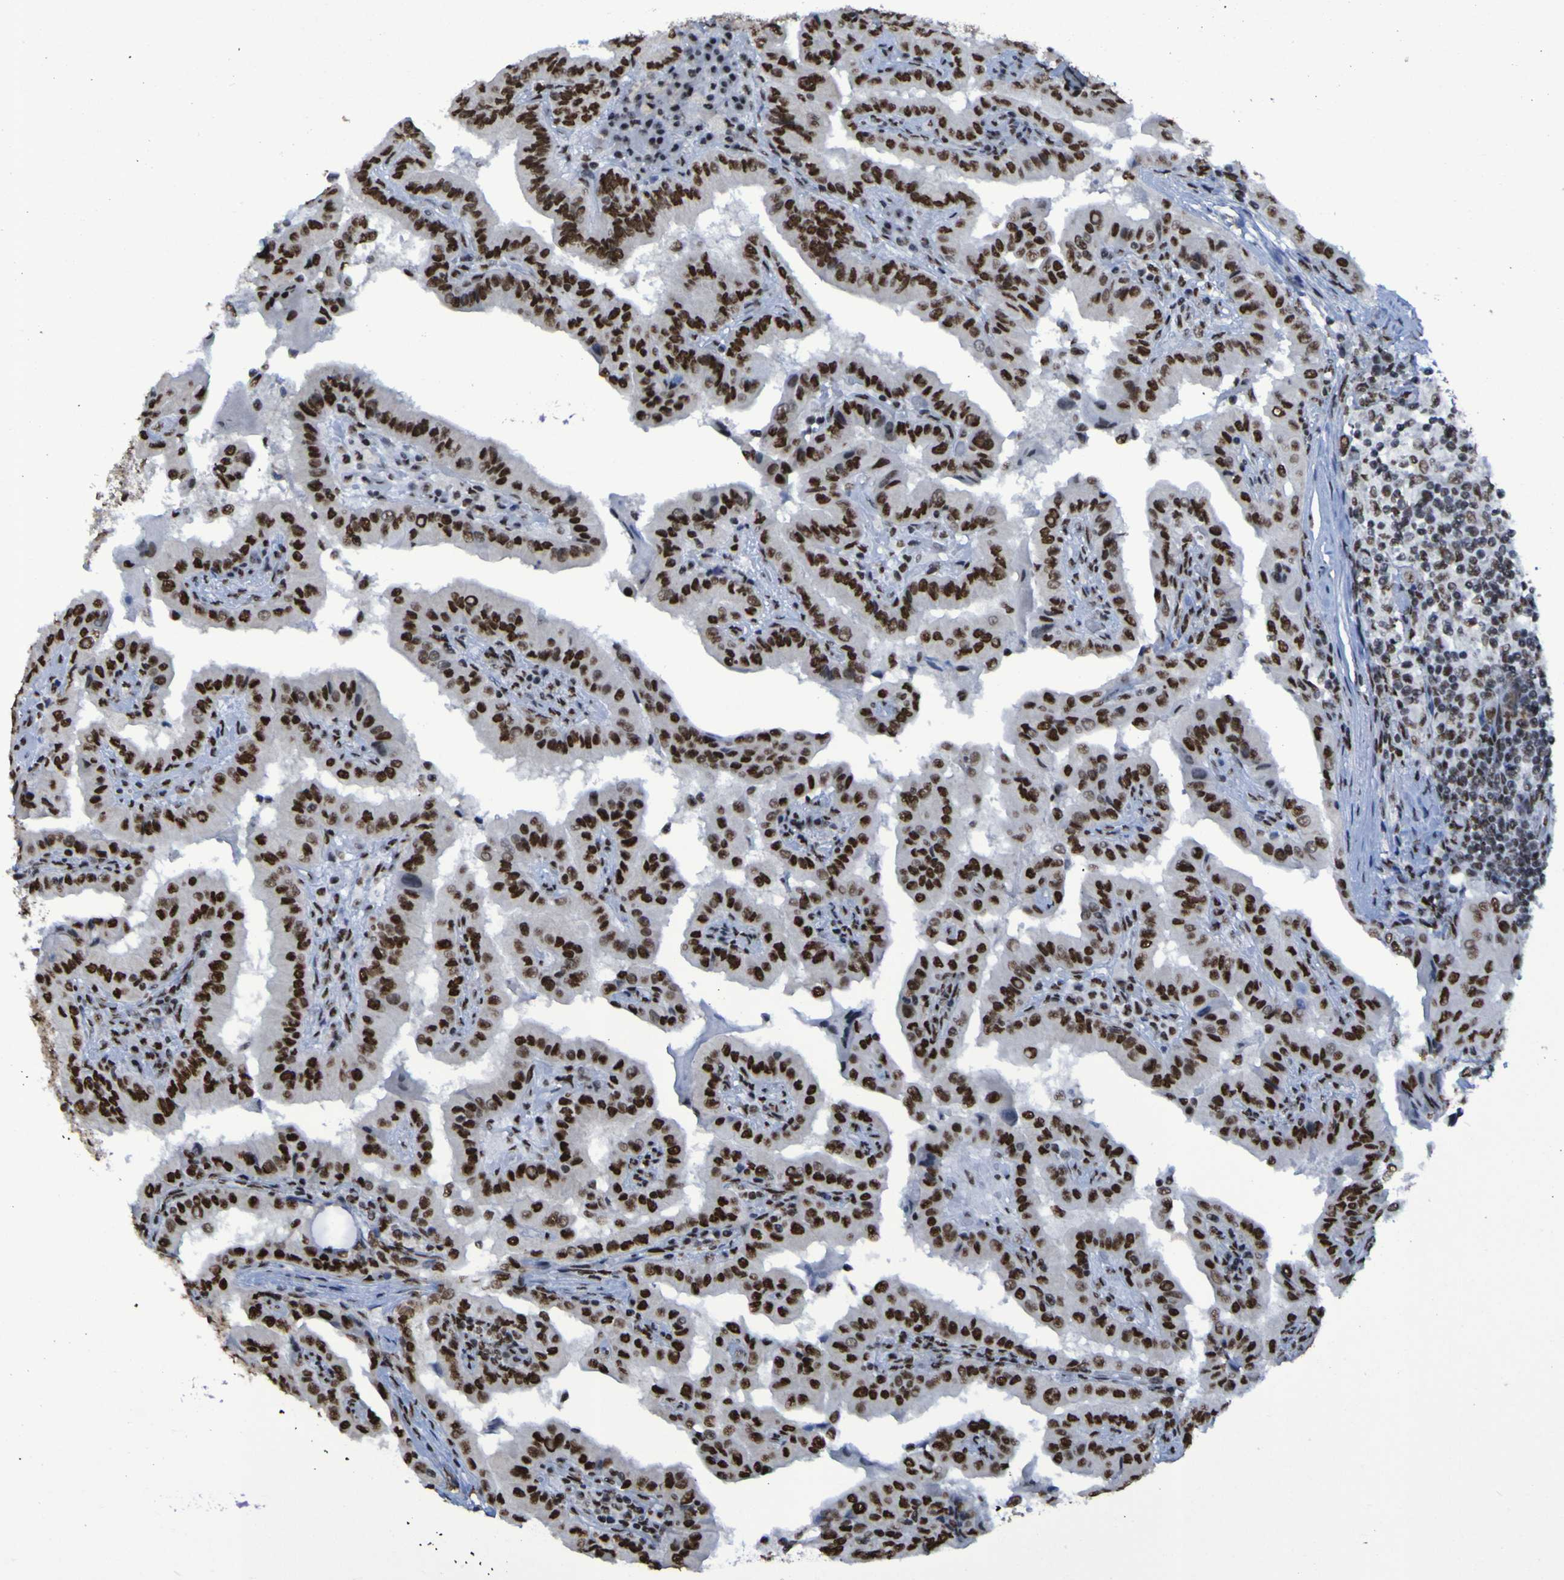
{"staining": {"intensity": "strong", "quantity": ">75%", "location": "nuclear"}, "tissue": "thyroid cancer", "cell_type": "Tumor cells", "image_type": "cancer", "snomed": [{"axis": "morphology", "description": "Papillary adenocarcinoma, NOS"}, {"axis": "topography", "description": "Thyroid gland"}], "caption": "Protein staining by immunohistochemistry (IHC) demonstrates strong nuclear expression in about >75% of tumor cells in thyroid papillary adenocarcinoma. The staining is performed using DAB brown chromogen to label protein expression. The nuclei are counter-stained blue using hematoxylin.", "gene": "HNRNPR", "patient": {"sex": "male", "age": 33}}